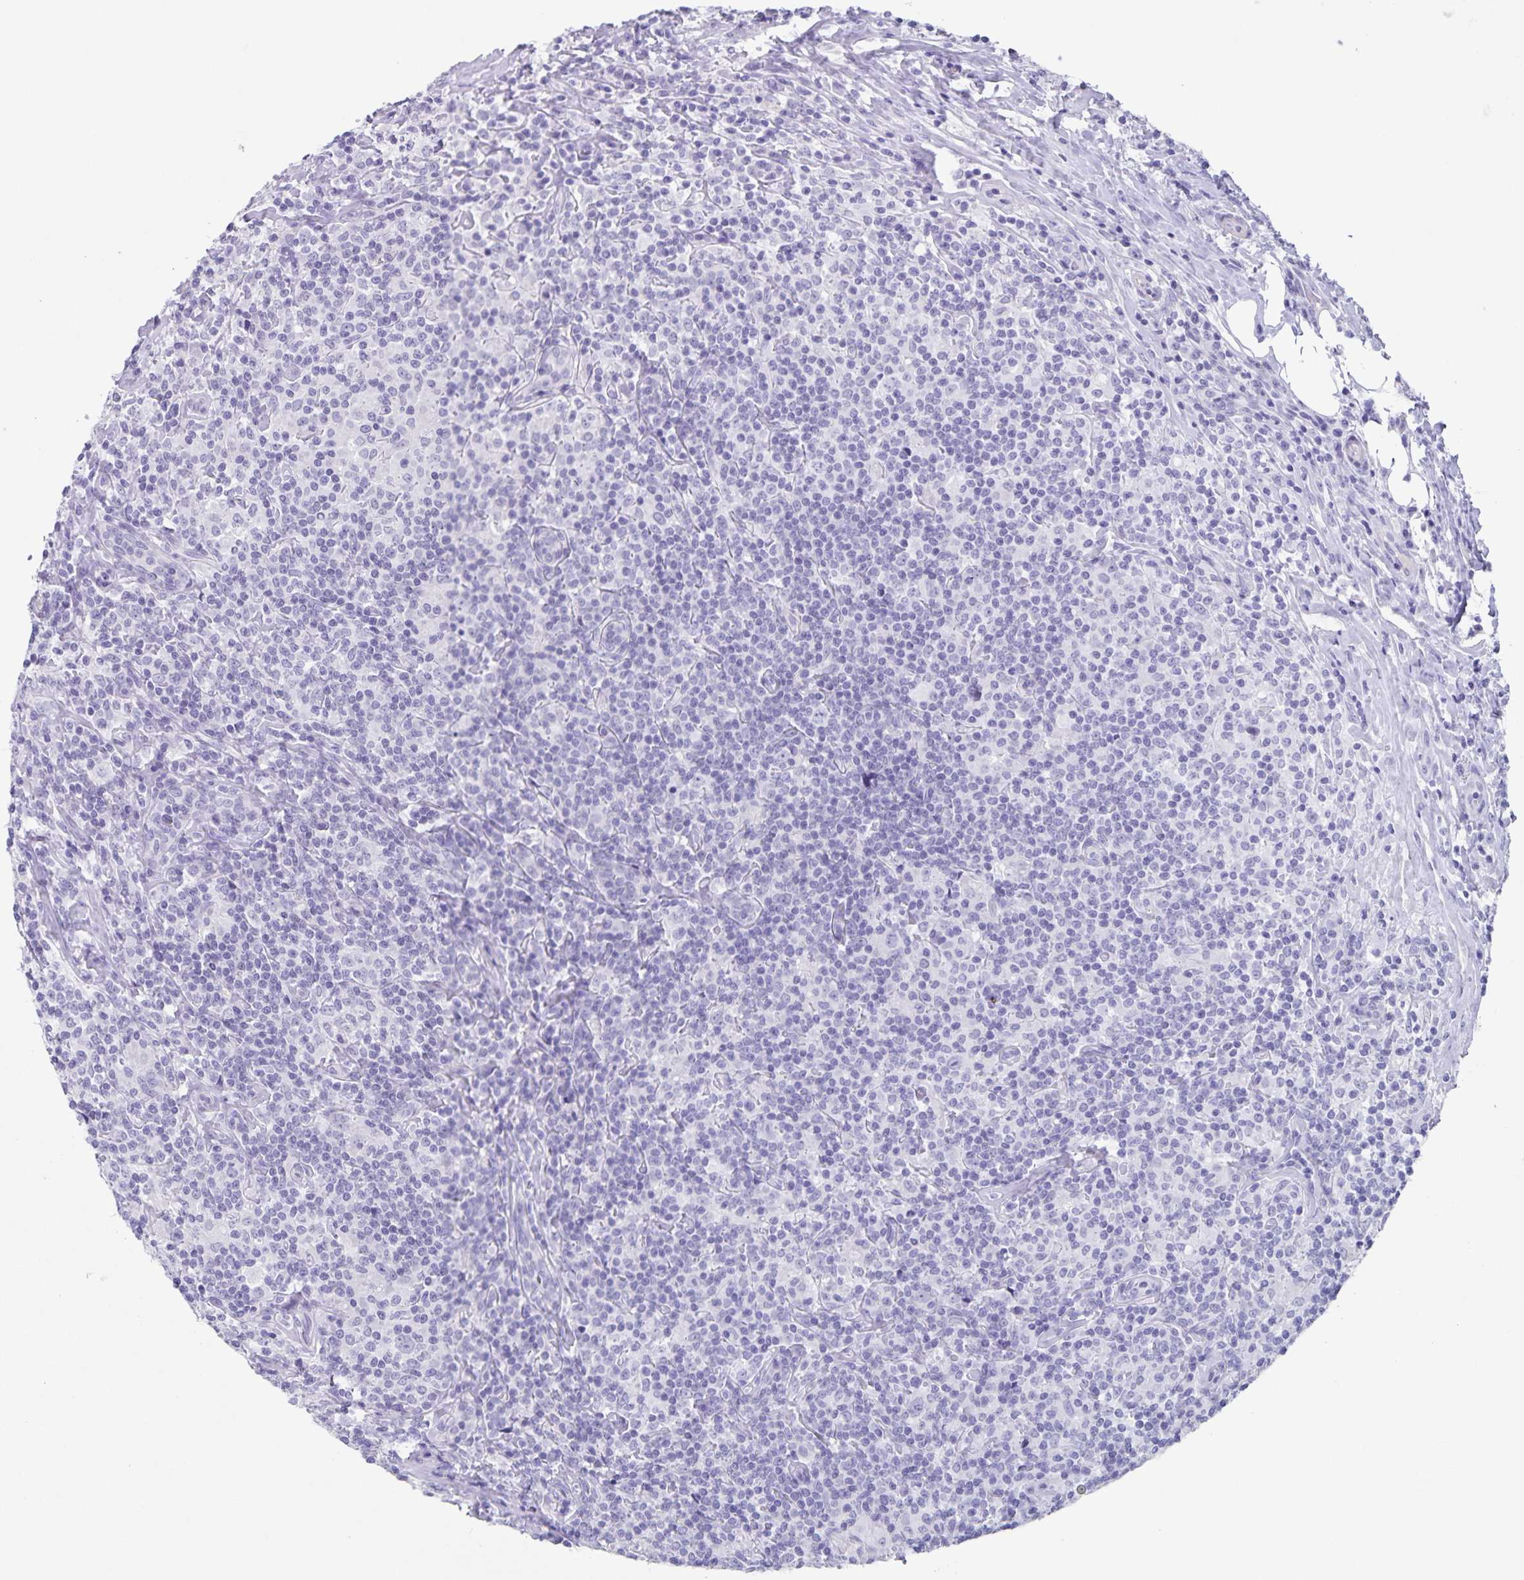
{"staining": {"intensity": "negative", "quantity": "none", "location": "none"}, "tissue": "lymphoma", "cell_type": "Tumor cells", "image_type": "cancer", "snomed": [{"axis": "morphology", "description": "Hodgkin's disease, NOS"}, {"axis": "morphology", "description": "Hodgkin's lymphoma, nodular sclerosis"}, {"axis": "topography", "description": "Lymph node"}], "caption": "Tumor cells are negative for brown protein staining in Hodgkin's lymphoma, nodular sclerosis.", "gene": "C11orf42", "patient": {"sex": "female", "age": 10}}